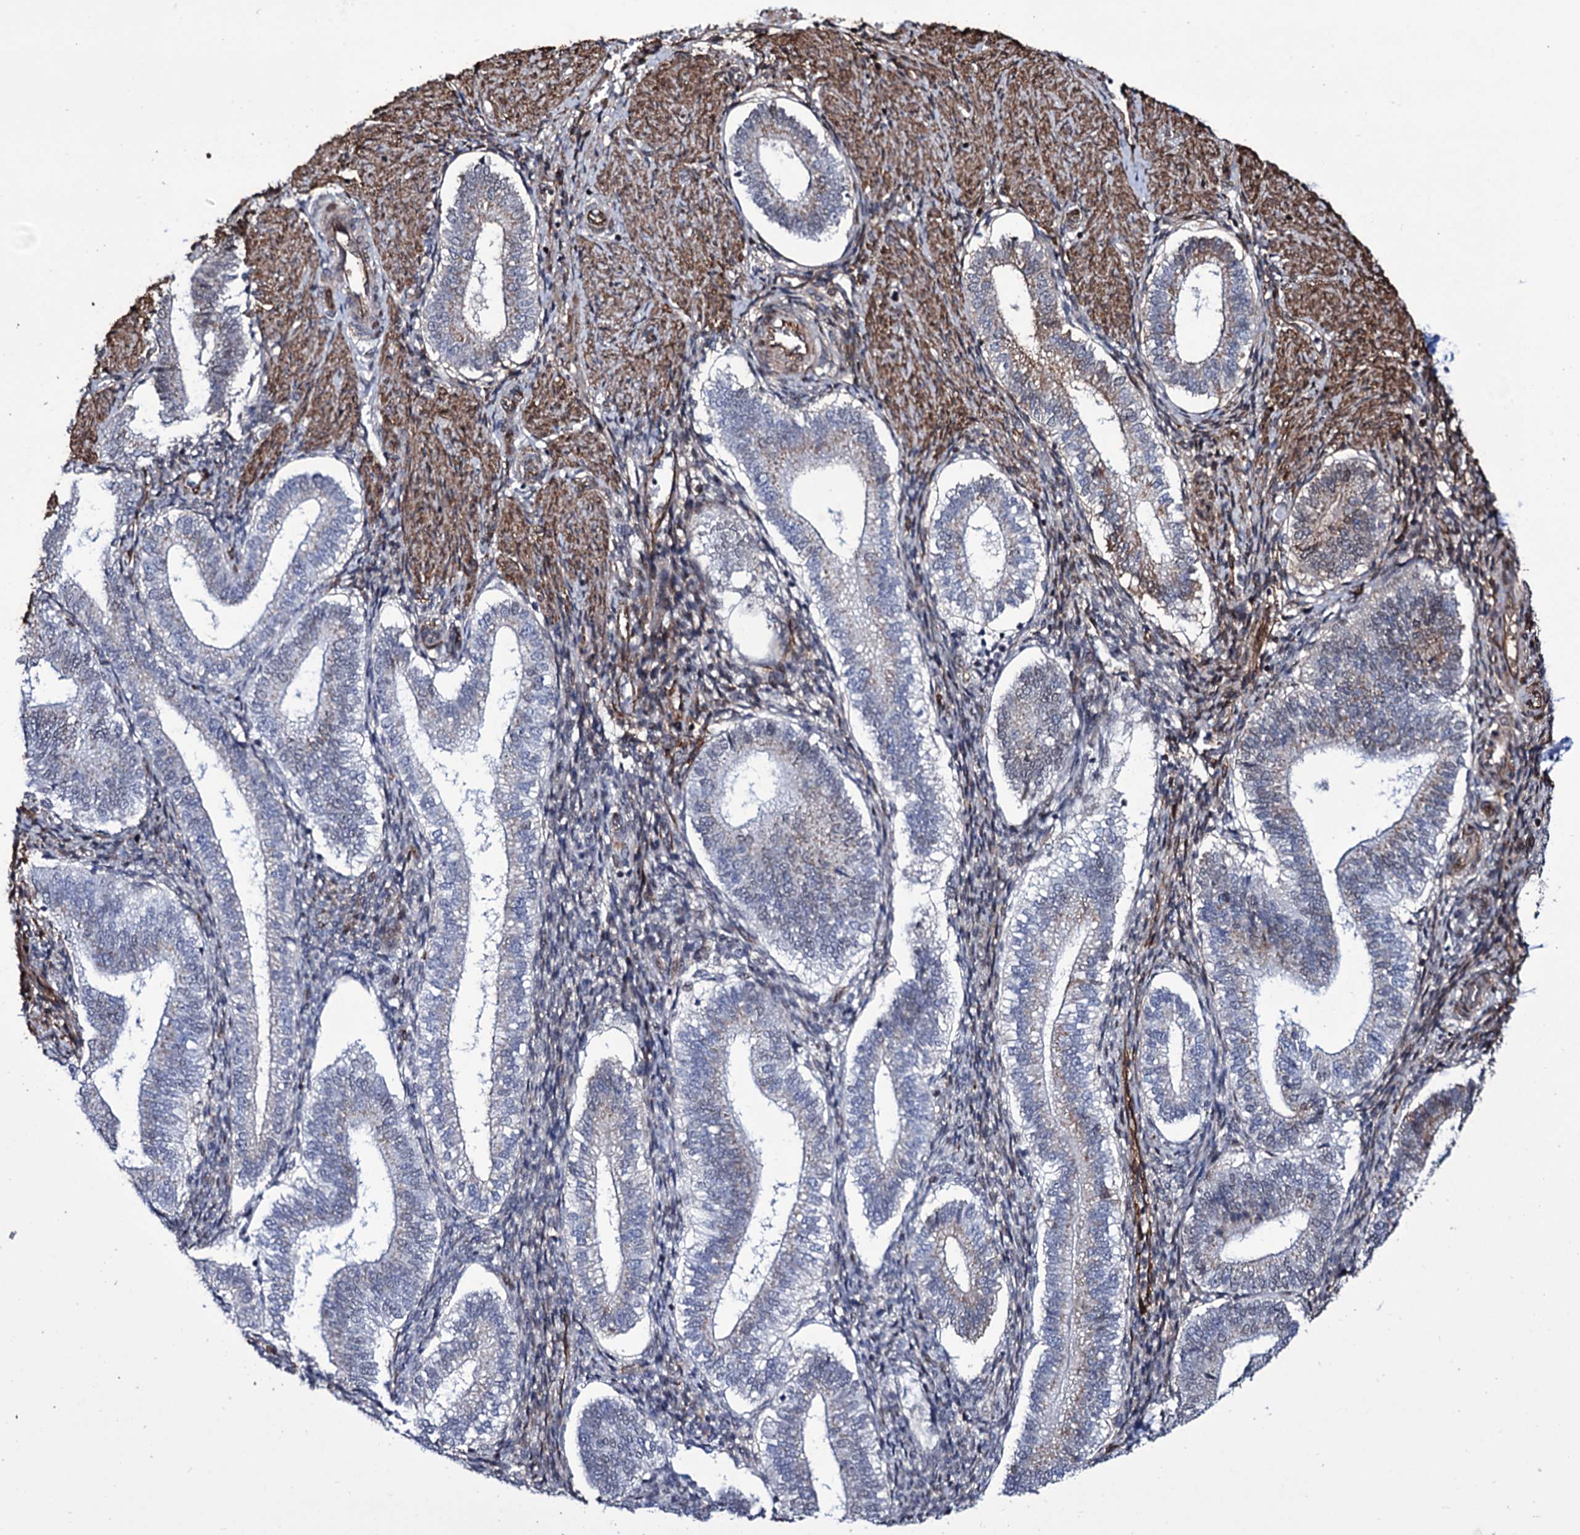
{"staining": {"intensity": "moderate", "quantity": "25%-75%", "location": "cytoplasmic/membranous"}, "tissue": "endometrium", "cell_type": "Cells in endometrial stroma", "image_type": "normal", "snomed": [{"axis": "morphology", "description": "Normal tissue, NOS"}, {"axis": "topography", "description": "Endometrium"}], "caption": "Immunohistochemical staining of normal human endometrium displays 25%-75% levels of moderate cytoplasmic/membranous protein expression in approximately 25%-75% of cells in endometrial stroma.", "gene": "ZC3H12C", "patient": {"sex": "female", "age": 25}}